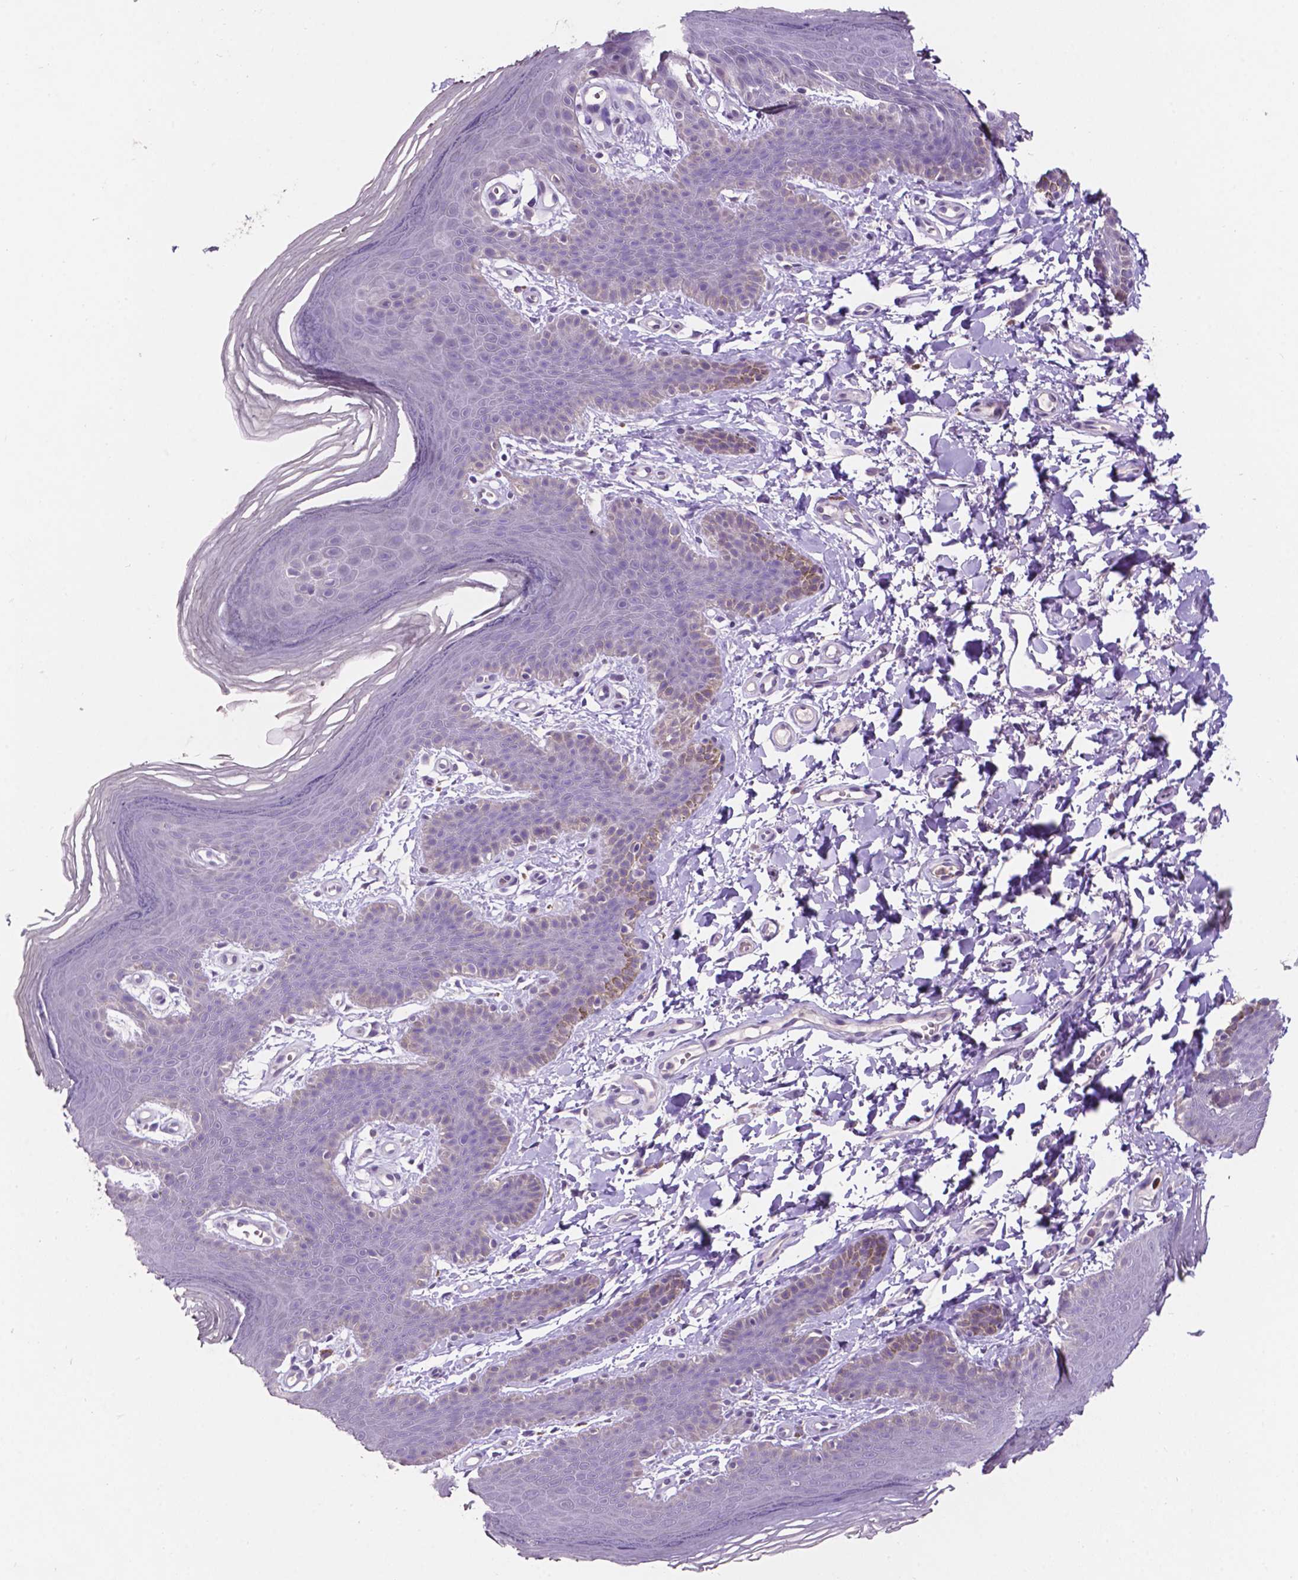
{"staining": {"intensity": "weak", "quantity": "<25%", "location": "cytoplasmic/membranous"}, "tissue": "skin", "cell_type": "Epidermal cells", "image_type": "normal", "snomed": [{"axis": "morphology", "description": "Normal tissue, NOS"}, {"axis": "topography", "description": "Anal"}], "caption": "This is a image of IHC staining of unremarkable skin, which shows no expression in epidermal cells.", "gene": "PLSCR1", "patient": {"sex": "male", "age": 53}}